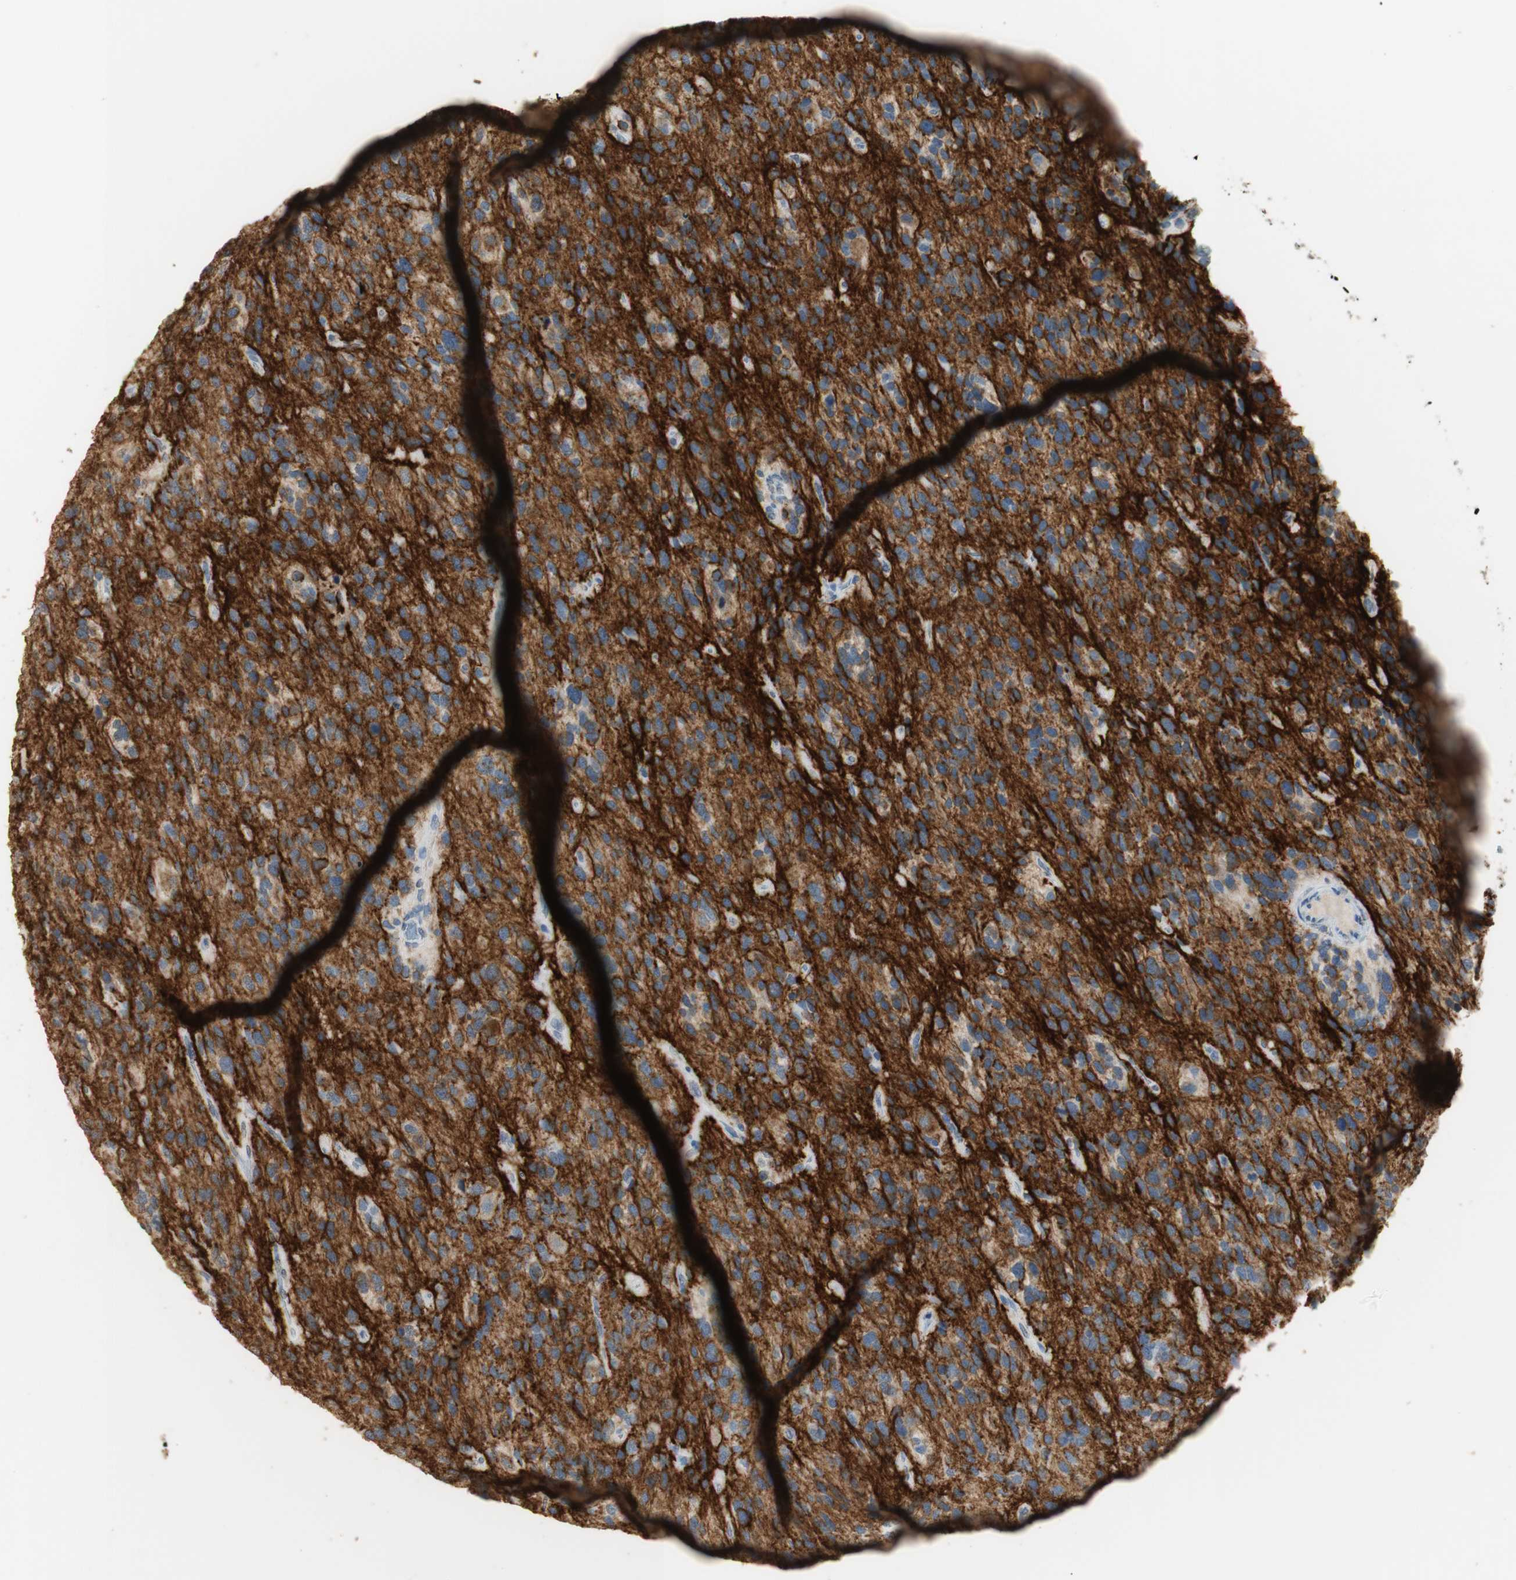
{"staining": {"intensity": "moderate", "quantity": ">75%", "location": "cytoplasmic/membranous"}, "tissue": "glioma", "cell_type": "Tumor cells", "image_type": "cancer", "snomed": [{"axis": "morphology", "description": "Glioma, malignant, High grade"}, {"axis": "topography", "description": "Brain"}], "caption": "Immunohistochemical staining of human high-grade glioma (malignant) reveals medium levels of moderate cytoplasmic/membranous positivity in about >75% of tumor cells. Nuclei are stained in blue.", "gene": "L1CAM", "patient": {"sex": "female", "age": 58}}